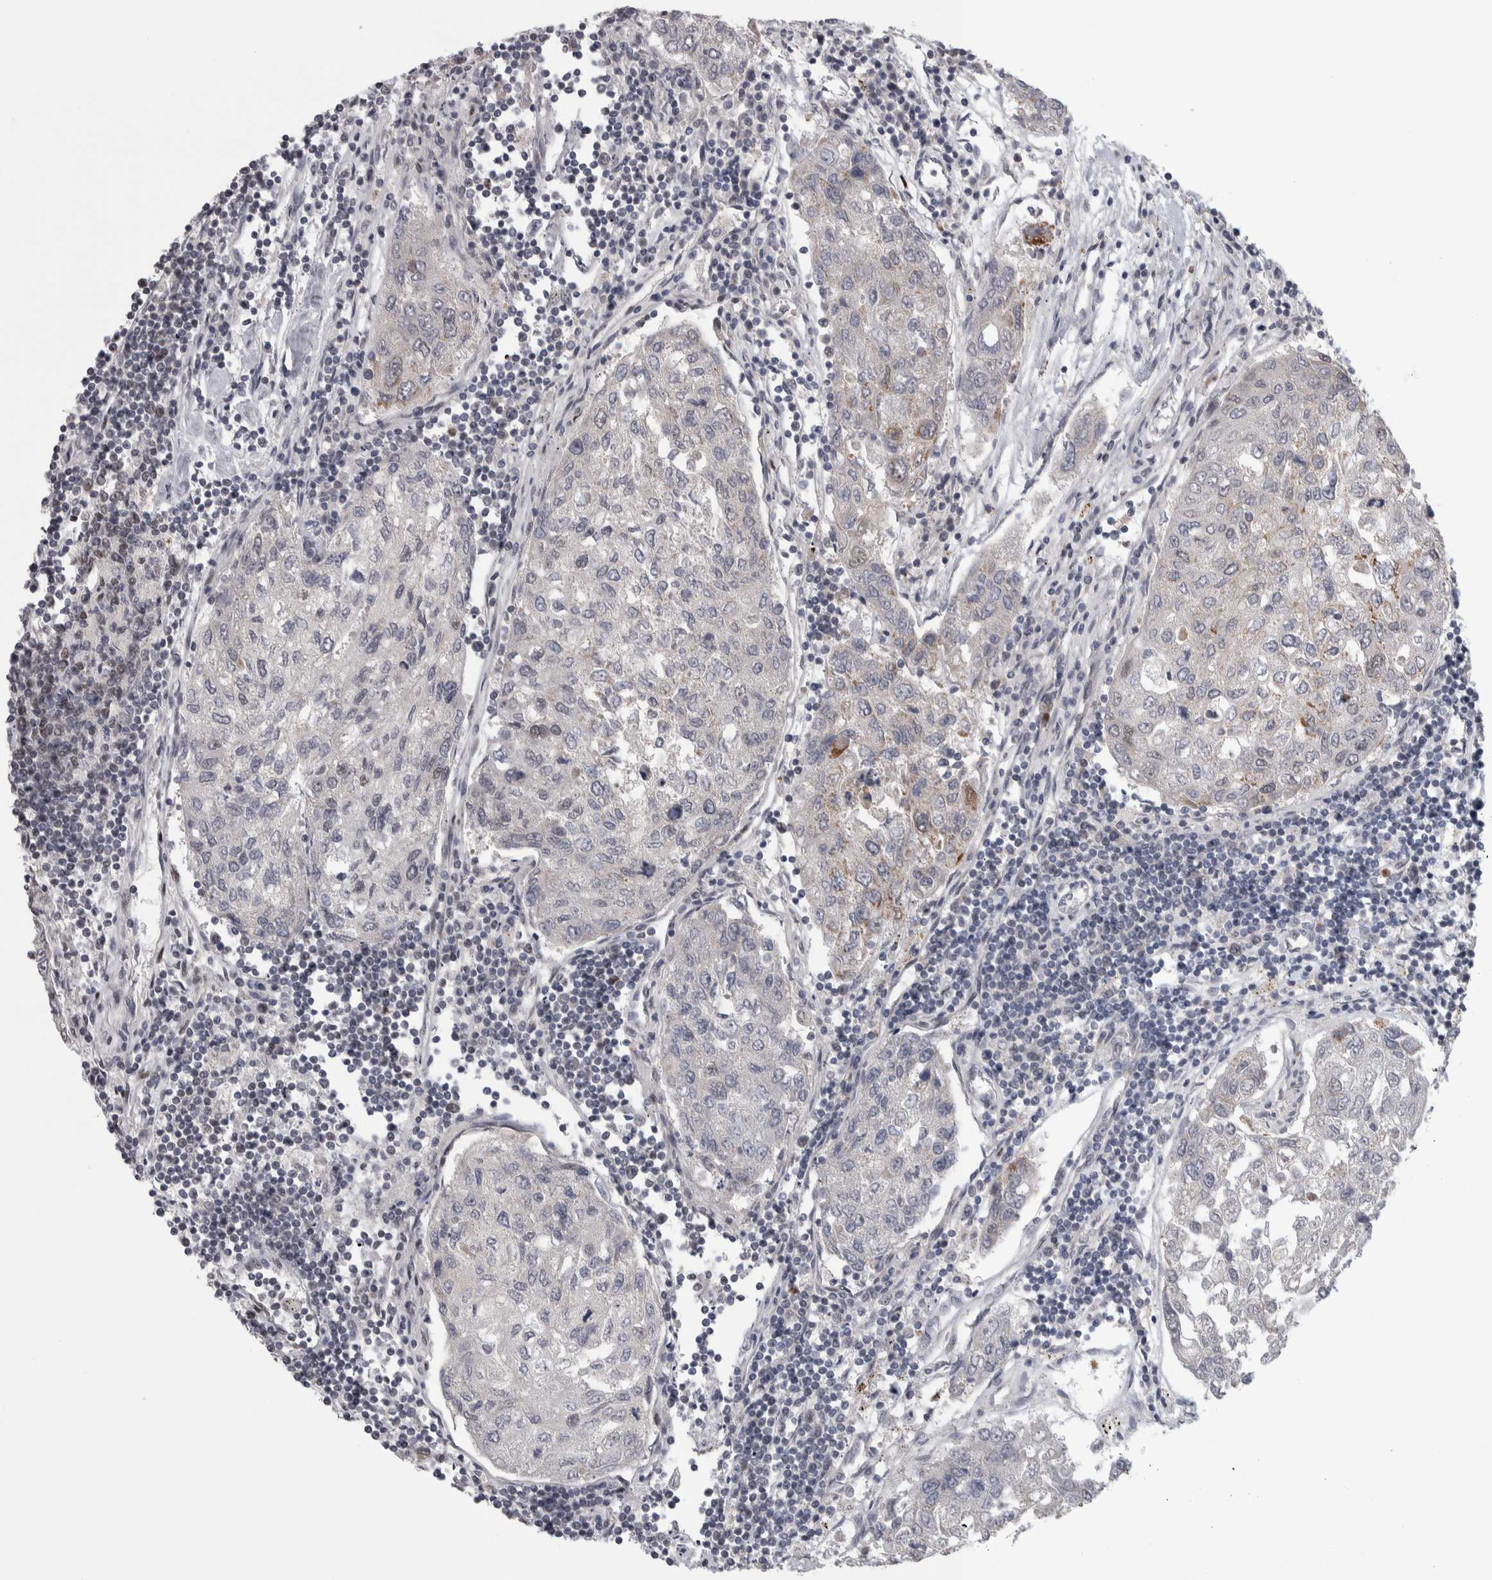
{"staining": {"intensity": "negative", "quantity": "none", "location": "none"}, "tissue": "urothelial cancer", "cell_type": "Tumor cells", "image_type": "cancer", "snomed": [{"axis": "morphology", "description": "Urothelial carcinoma, High grade"}, {"axis": "topography", "description": "Lymph node"}, {"axis": "topography", "description": "Urinary bladder"}], "caption": "DAB immunohistochemical staining of human urothelial carcinoma (high-grade) shows no significant expression in tumor cells.", "gene": "HEXIM2", "patient": {"sex": "male", "age": 51}}